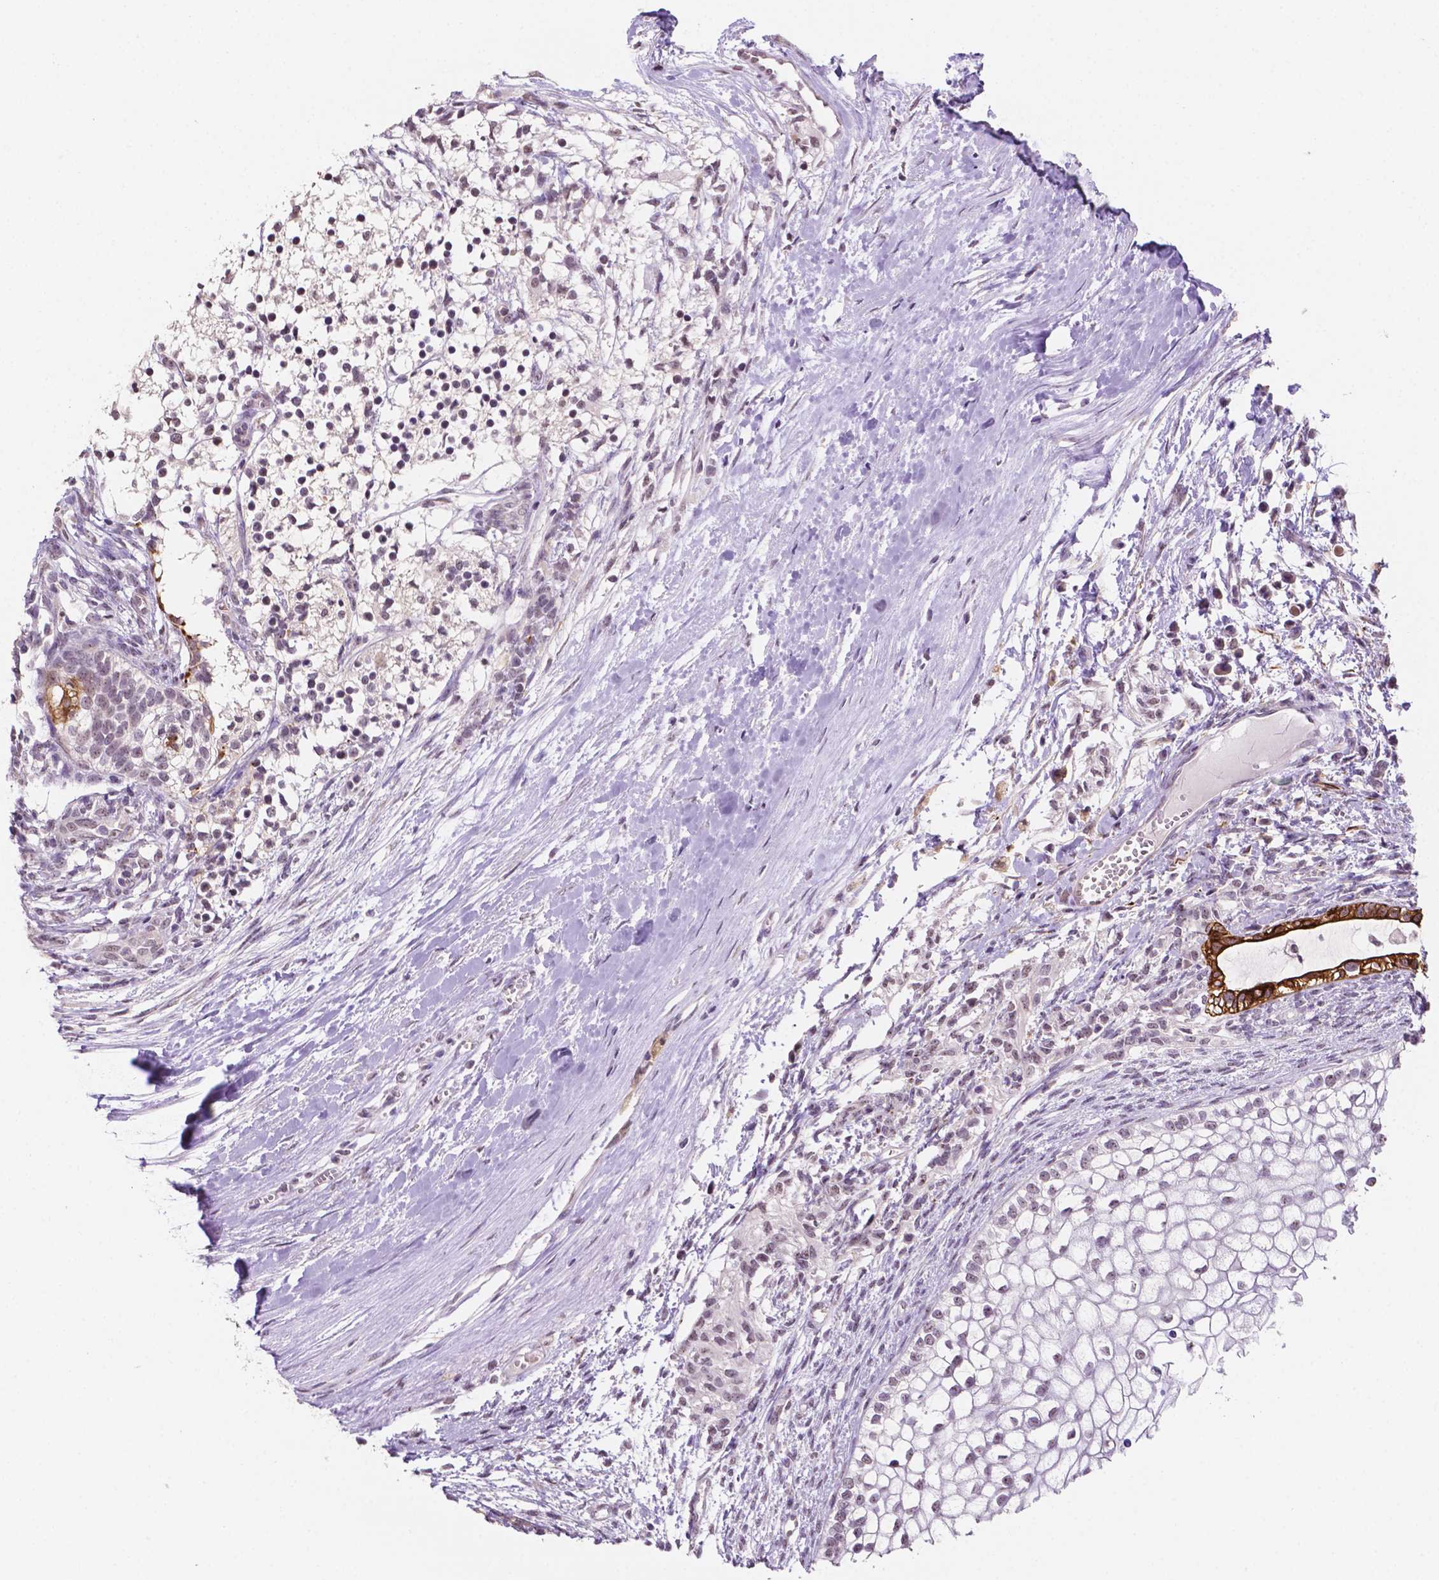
{"staining": {"intensity": "strong", "quantity": "<25%", "location": "cytoplasmic/membranous"}, "tissue": "testis cancer", "cell_type": "Tumor cells", "image_type": "cancer", "snomed": [{"axis": "morphology", "description": "Carcinoma, Embryonal, NOS"}, {"axis": "topography", "description": "Testis"}], "caption": "Human testis embryonal carcinoma stained with a brown dye displays strong cytoplasmic/membranous positive staining in approximately <25% of tumor cells.", "gene": "SHLD3", "patient": {"sex": "male", "age": 37}}